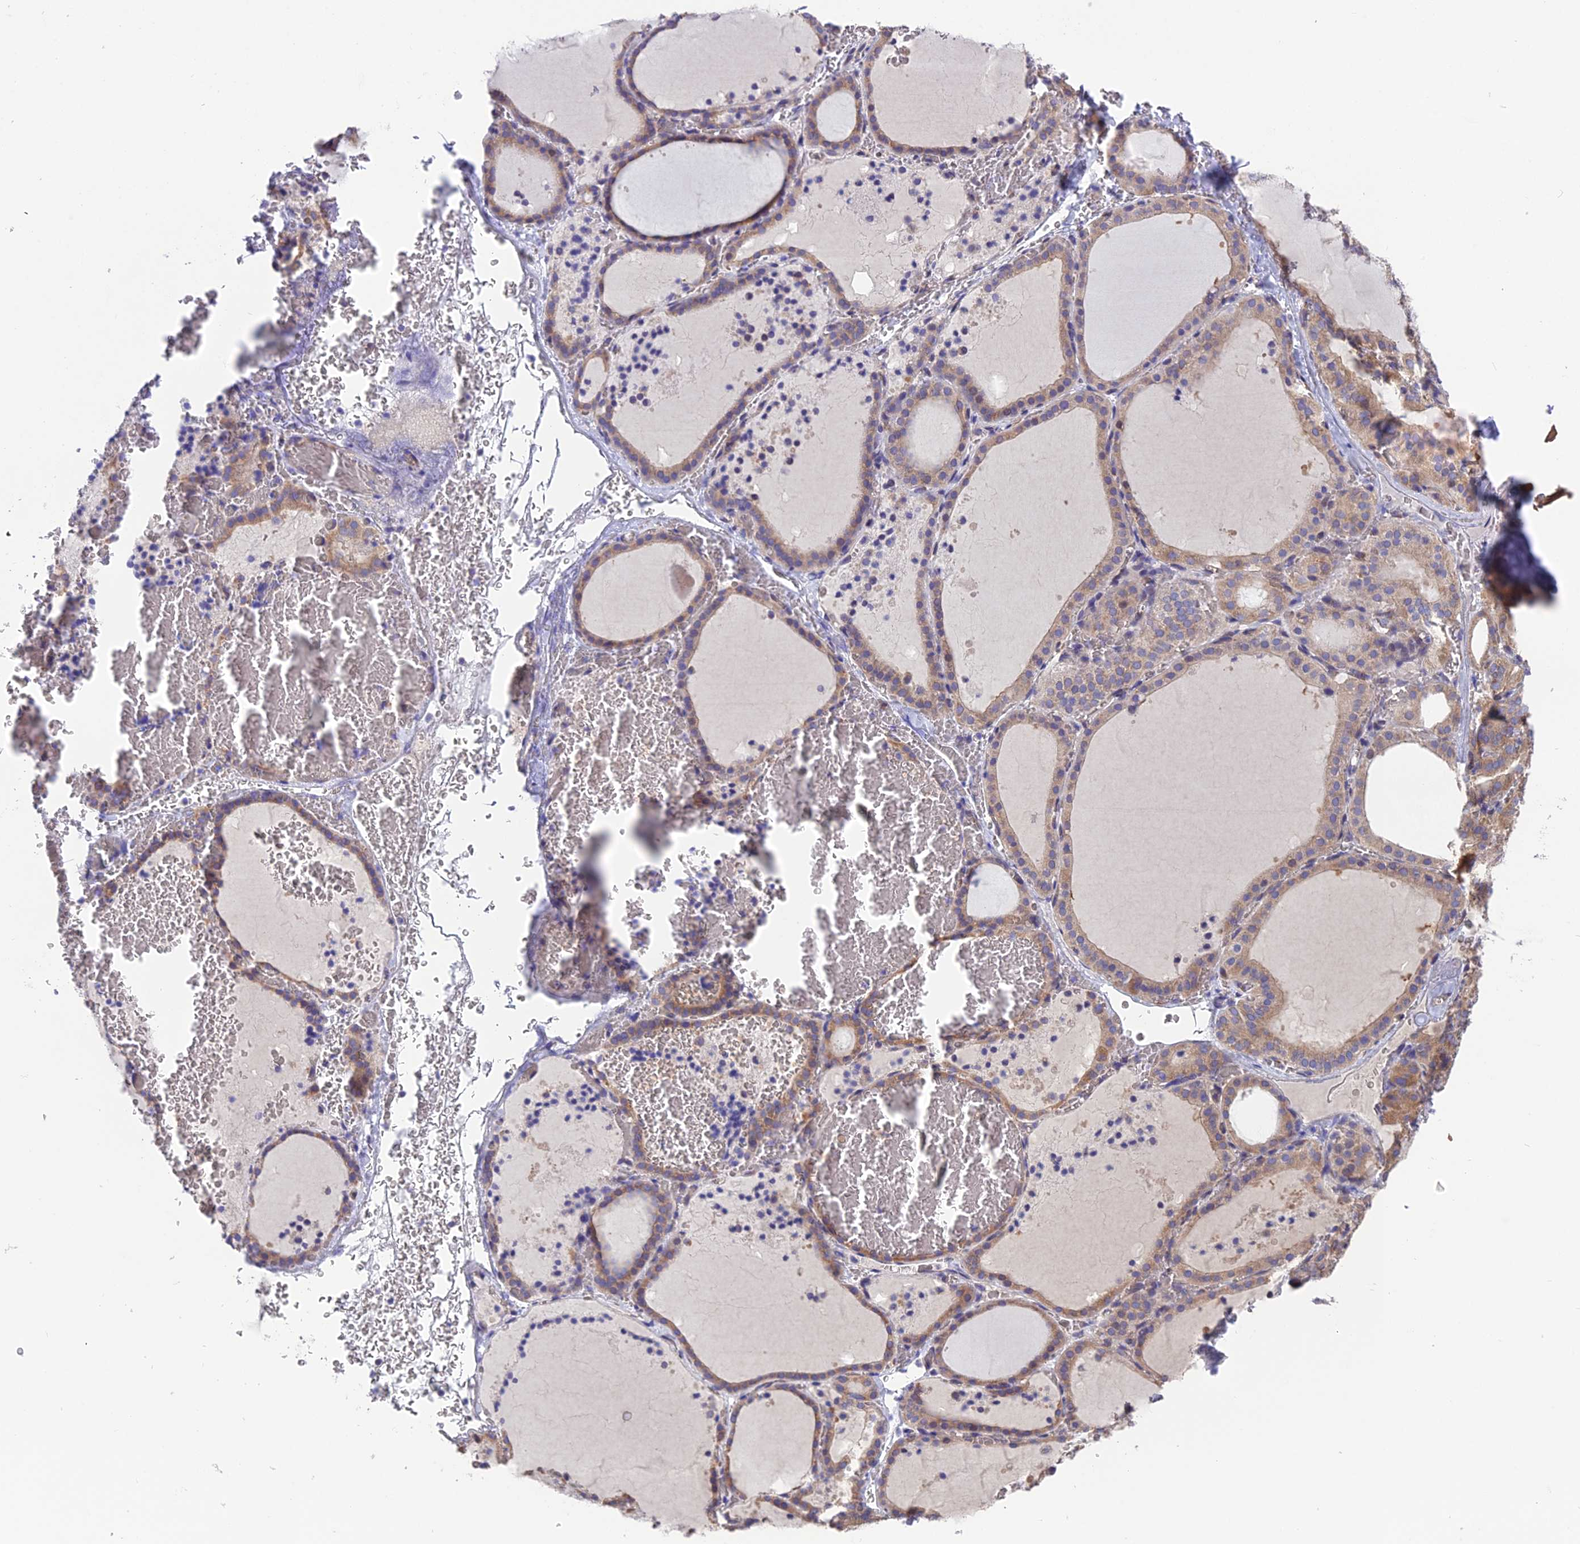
{"staining": {"intensity": "moderate", "quantity": ">75%", "location": "cytoplasmic/membranous"}, "tissue": "thyroid gland", "cell_type": "Glandular cells", "image_type": "normal", "snomed": [{"axis": "morphology", "description": "Normal tissue, NOS"}, {"axis": "topography", "description": "Thyroid gland"}], "caption": "Thyroid gland stained with DAB IHC exhibits medium levels of moderate cytoplasmic/membranous positivity in about >75% of glandular cells.", "gene": "BLOC1S4", "patient": {"sex": "female", "age": 39}}